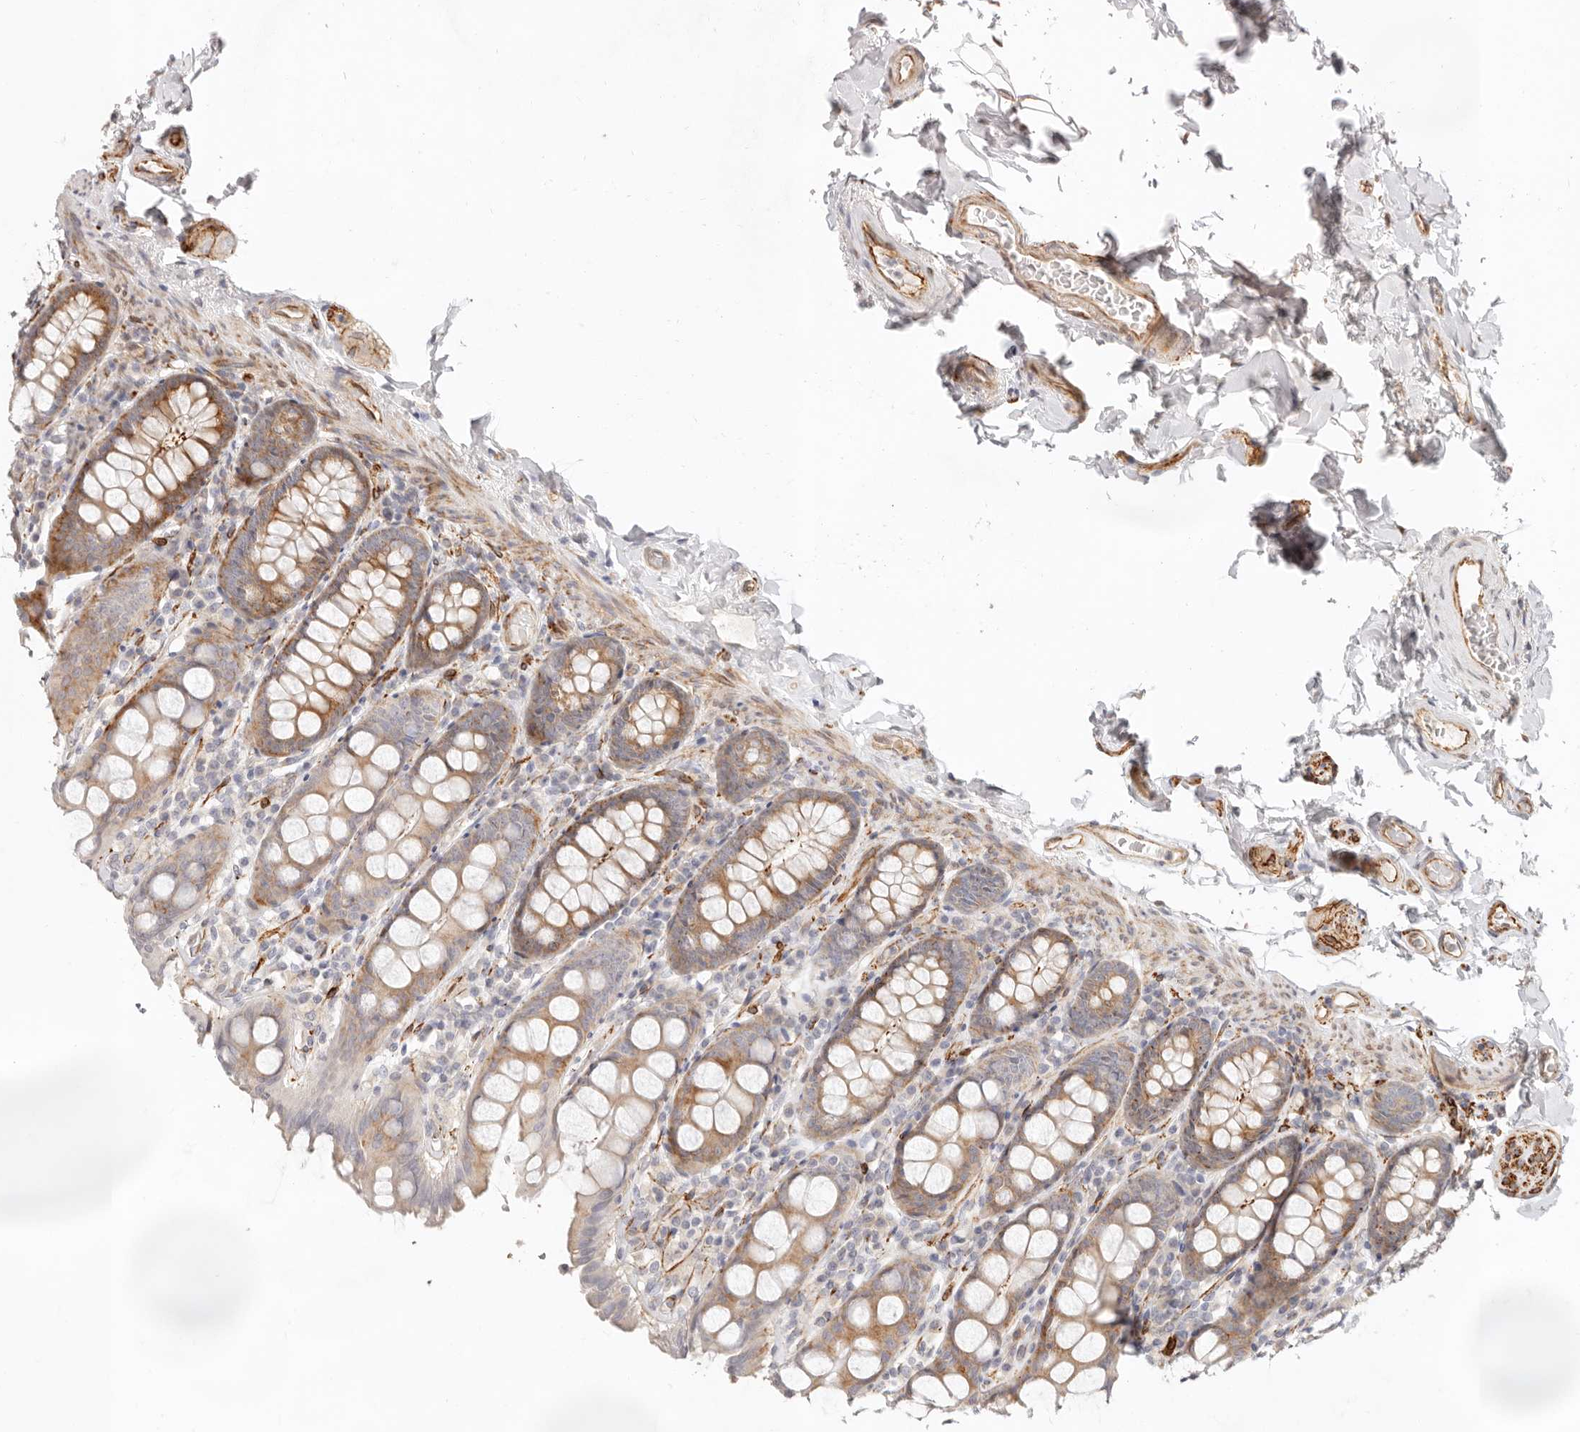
{"staining": {"intensity": "moderate", "quantity": ">75%", "location": "cytoplasmic/membranous"}, "tissue": "colon", "cell_type": "Endothelial cells", "image_type": "normal", "snomed": [{"axis": "morphology", "description": "Normal tissue, NOS"}, {"axis": "topography", "description": "Colon"}, {"axis": "topography", "description": "Peripheral nerve tissue"}], "caption": "High-power microscopy captured an immunohistochemistry photomicrograph of normal colon, revealing moderate cytoplasmic/membranous staining in approximately >75% of endothelial cells. (DAB (3,3'-diaminobenzidine) = brown stain, brightfield microscopy at high magnification).", "gene": "SASS6", "patient": {"sex": "female", "age": 61}}